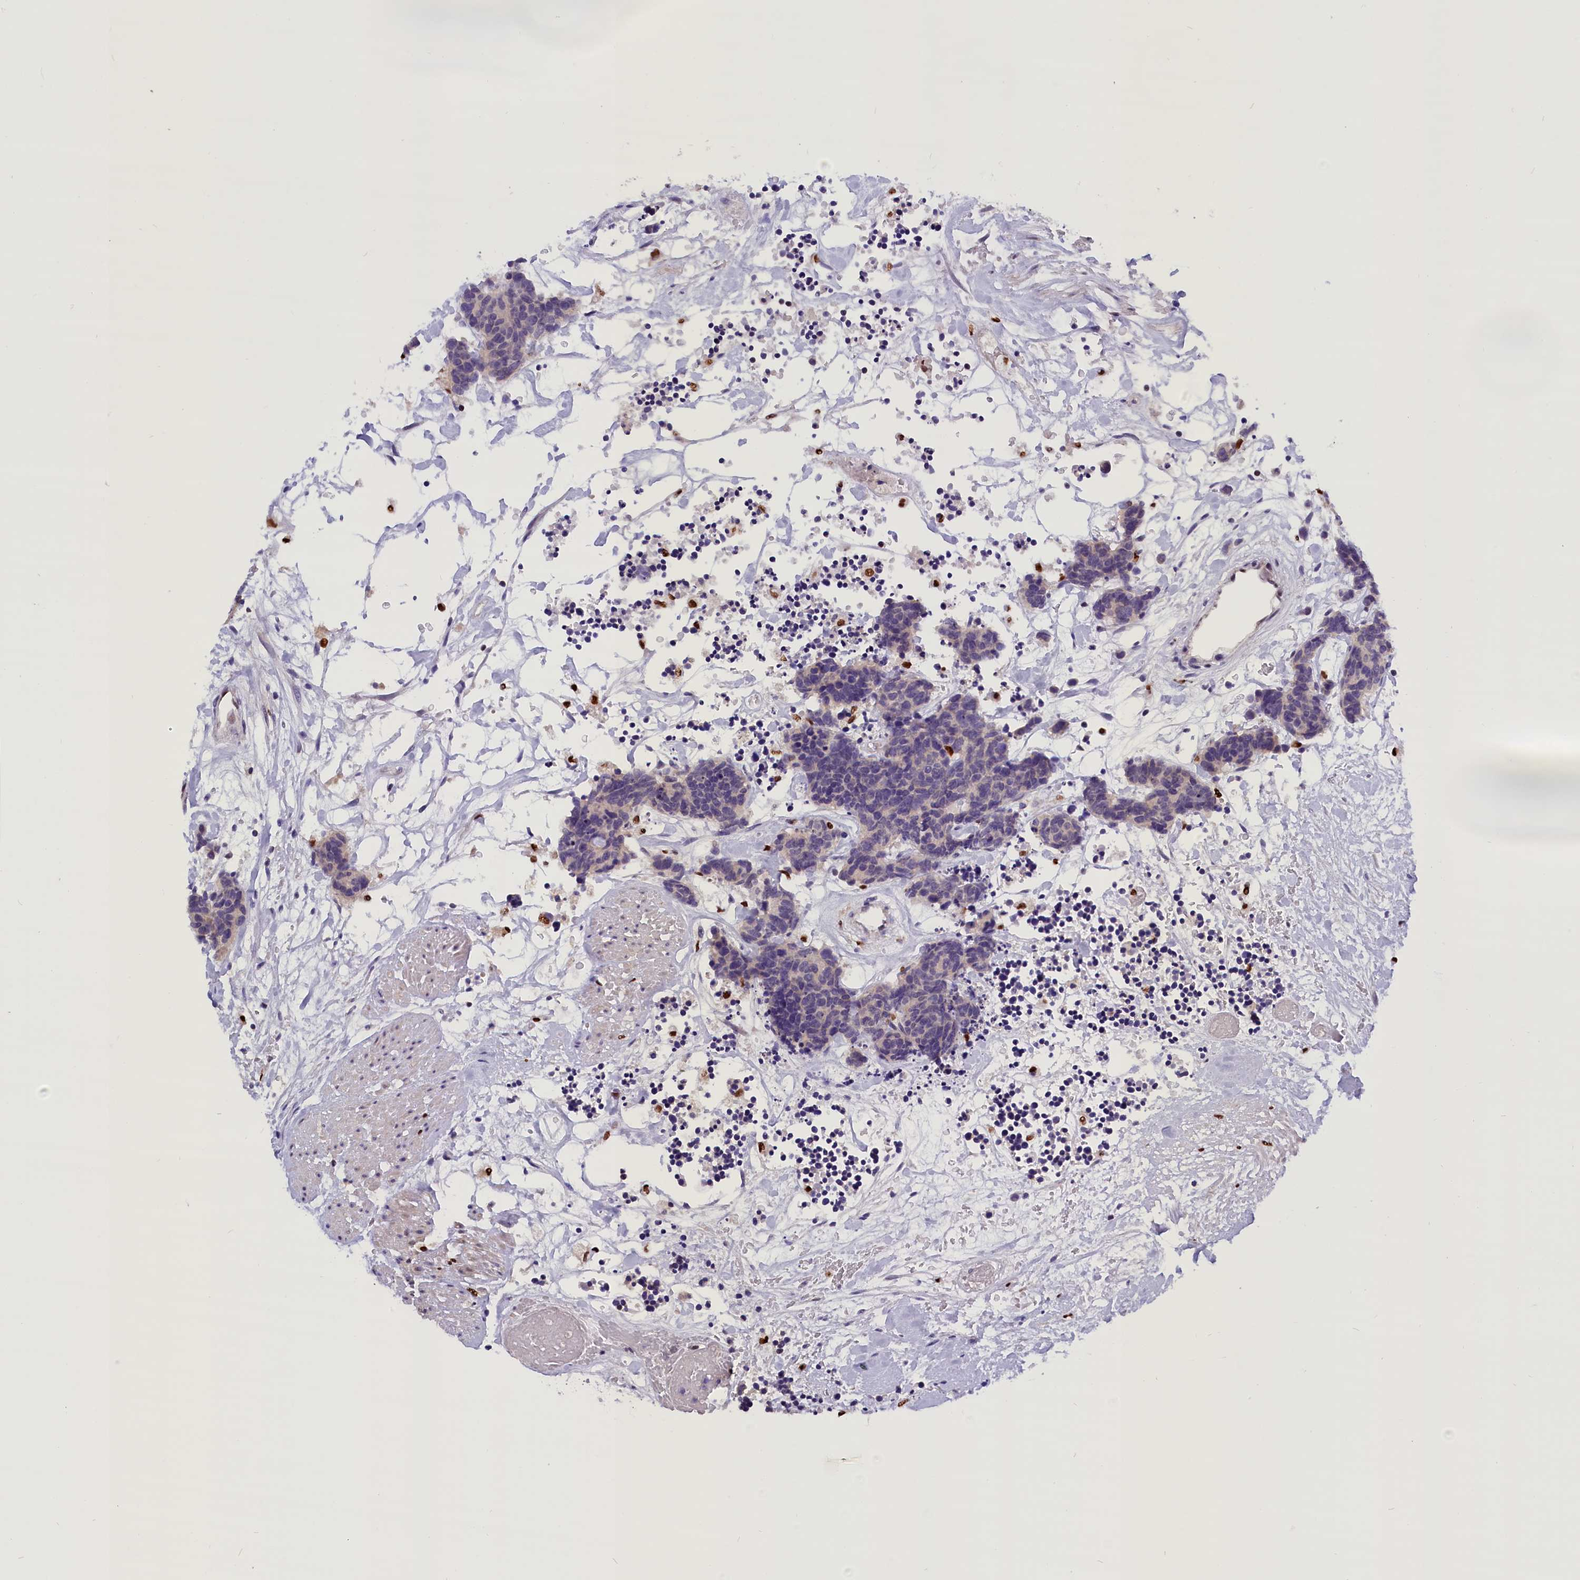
{"staining": {"intensity": "negative", "quantity": "none", "location": "none"}, "tissue": "carcinoid", "cell_type": "Tumor cells", "image_type": "cancer", "snomed": [{"axis": "morphology", "description": "Carcinoma, NOS"}, {"axis": "morphology", "description": "Carcinoid, malignant, NOS"}, {"axis": "topography", "description": "Urinary bladder"}], "caption": "This is an immunohistochemistry image of human carcinoid. There is no expression in tumor cells.", "gene": "BTBD9", "patient": {"sex": "male", "age": 57}}